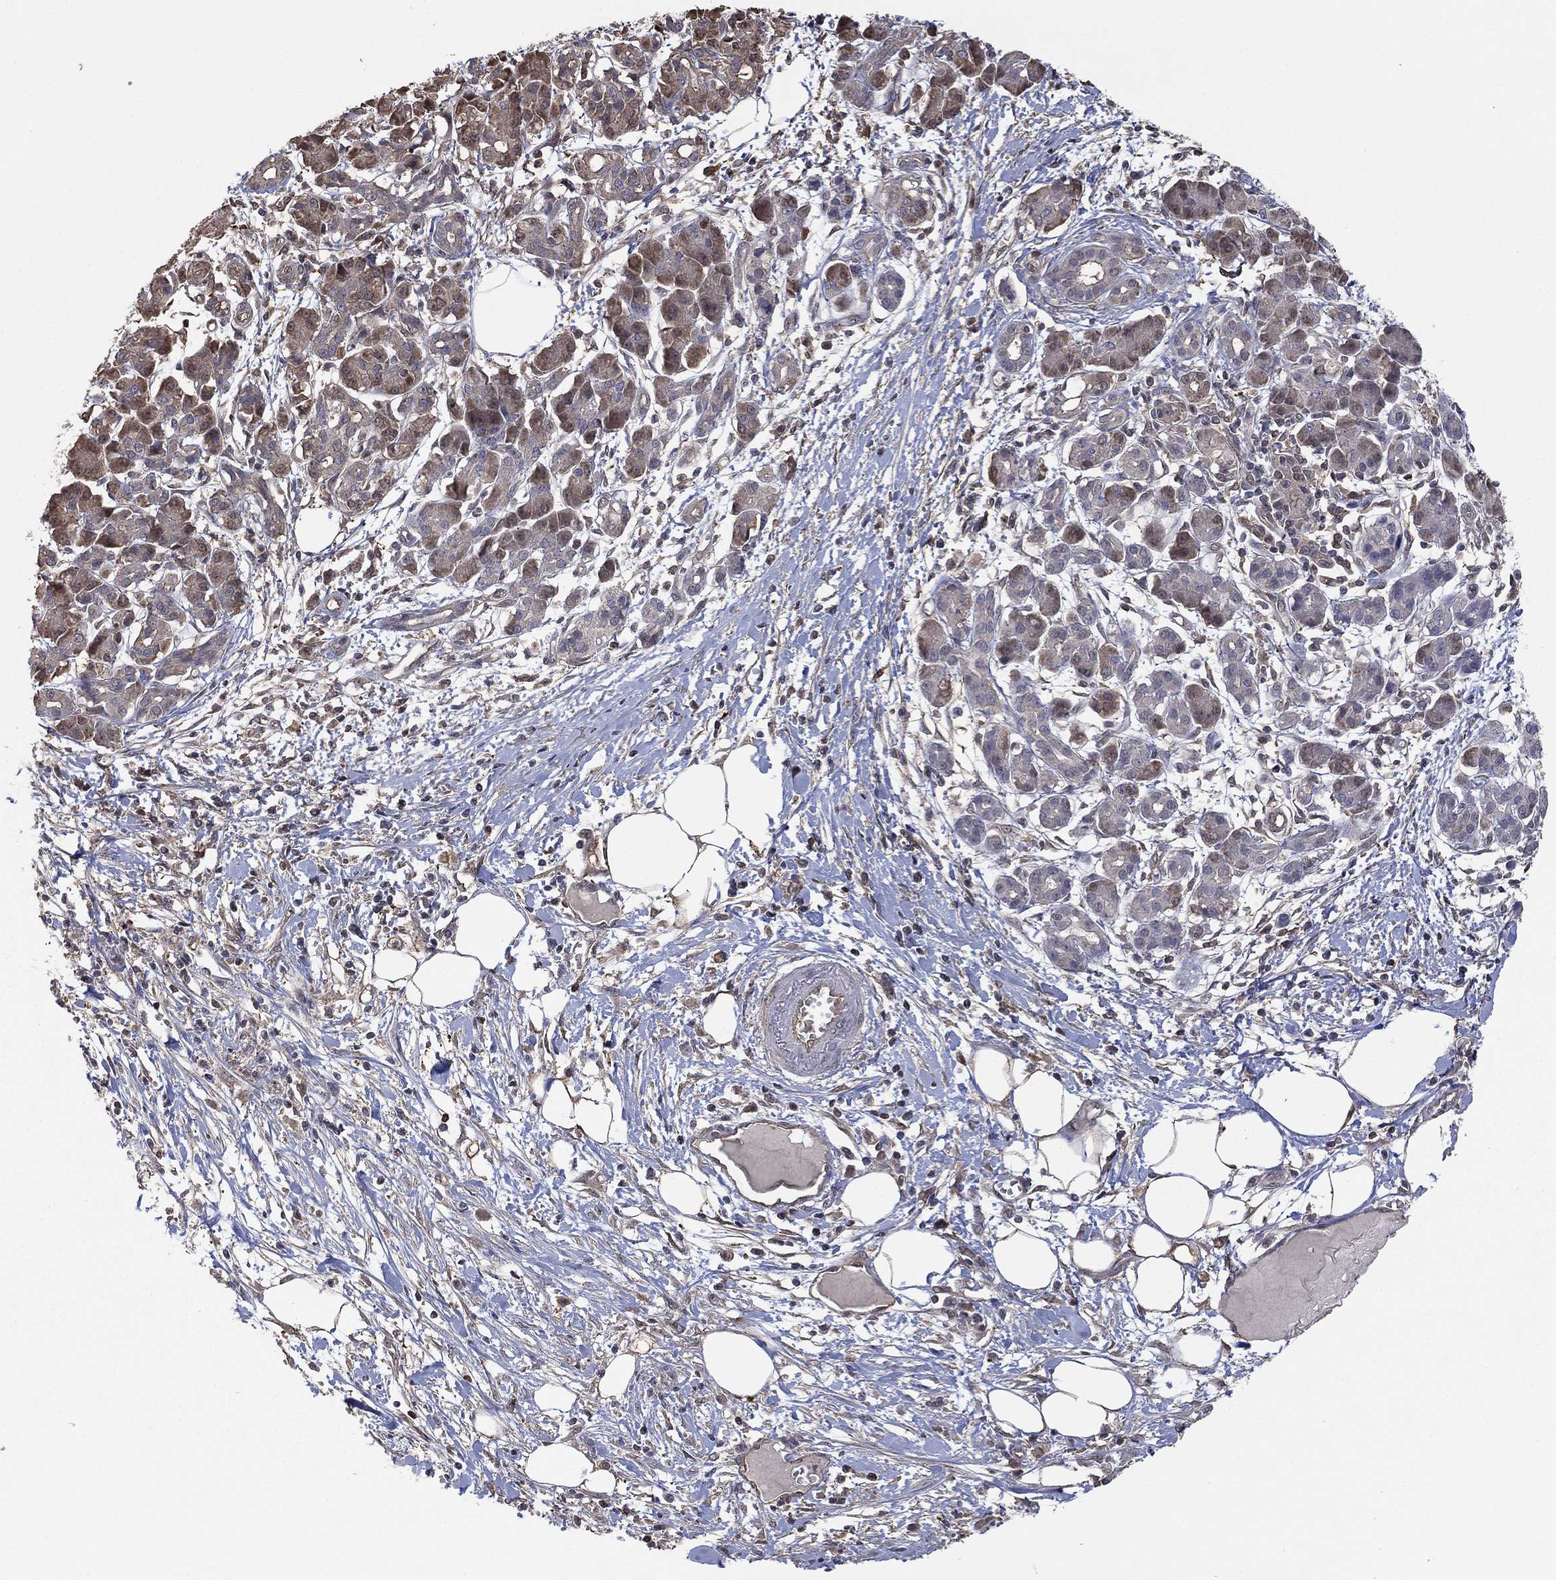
{"staining": {"intensity": "moderate", "quantity": "<25%", "location": "cytoplasmic/membranous"}, "tissue": "pancreatic cancer", "cell_type": "Tumor cells", "image_type": "cancer", "snomed": [{"axis": "morphology", "description": "Adenocarcinoma, NOS"}, {"axis": "topography", "description": "Pancreas"}], "caption": "Protein staining shows moderate cytoplasmic/membranous staining in about <25% of tumor cells in adenocarcinoma (pancreatic).", "gene": "RNF114", "patient": {"sex": "male", "age": 72}}